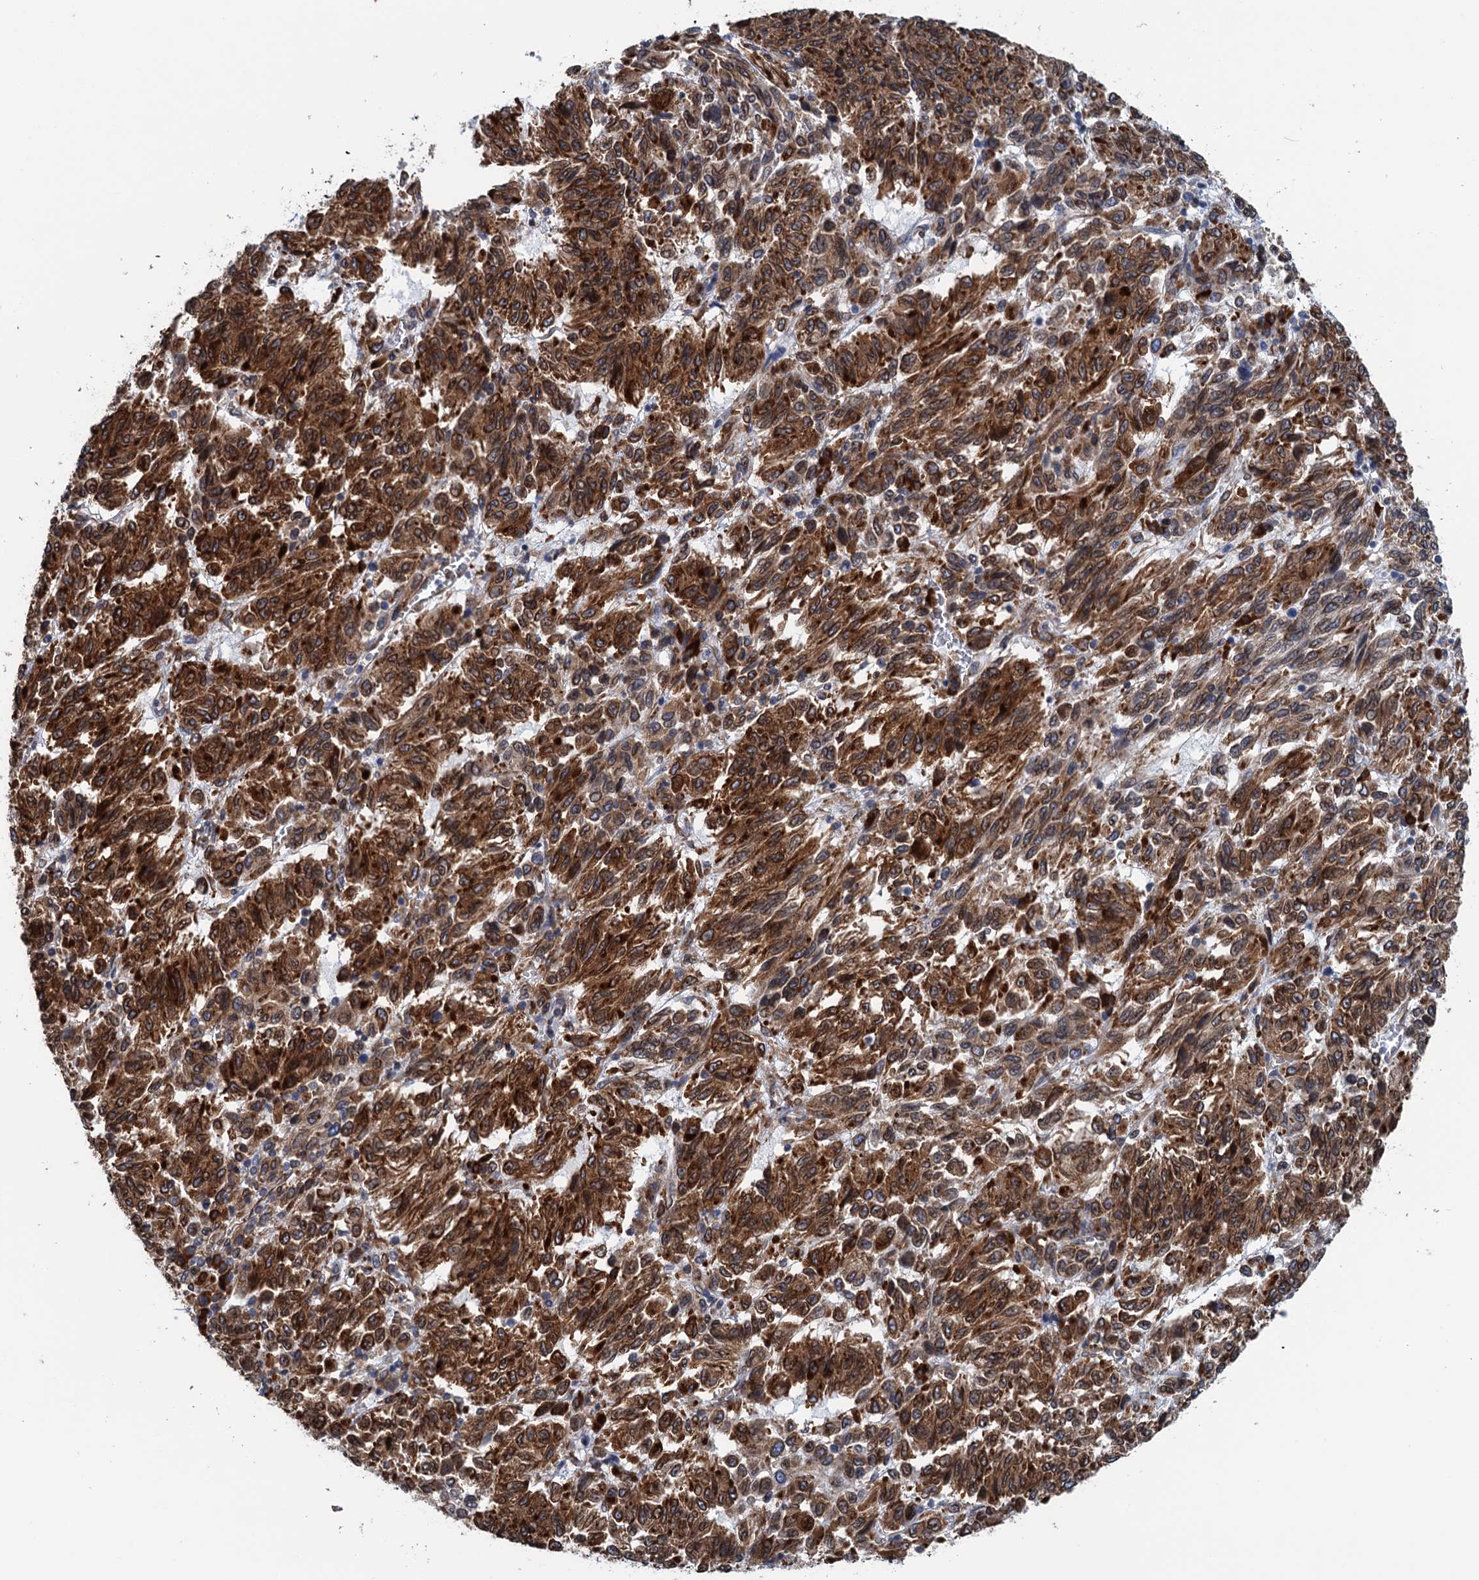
{"staining": {"intensity": "strong", "quantity": ">75%", "location": "cytoplasmic/membranous"}, "tissue": "melanoma", "cell_type": "Tumor cells", "image_type": "cancer", "snomed": [{"axis": "morphology", "description": "Malignant melanoma, Metastatic site"}, {"axis": "topography", "description": "Lung"}], "caption": "Approximately >75% of tumor cells in human malignant melanoma (metastatic site) reveal strong cytoplasmic/membranous protein expression as visualized by brown immunohistochemical staining.", "gene": "TMEM205", "patient": {"sex": "male", "age": 64}}